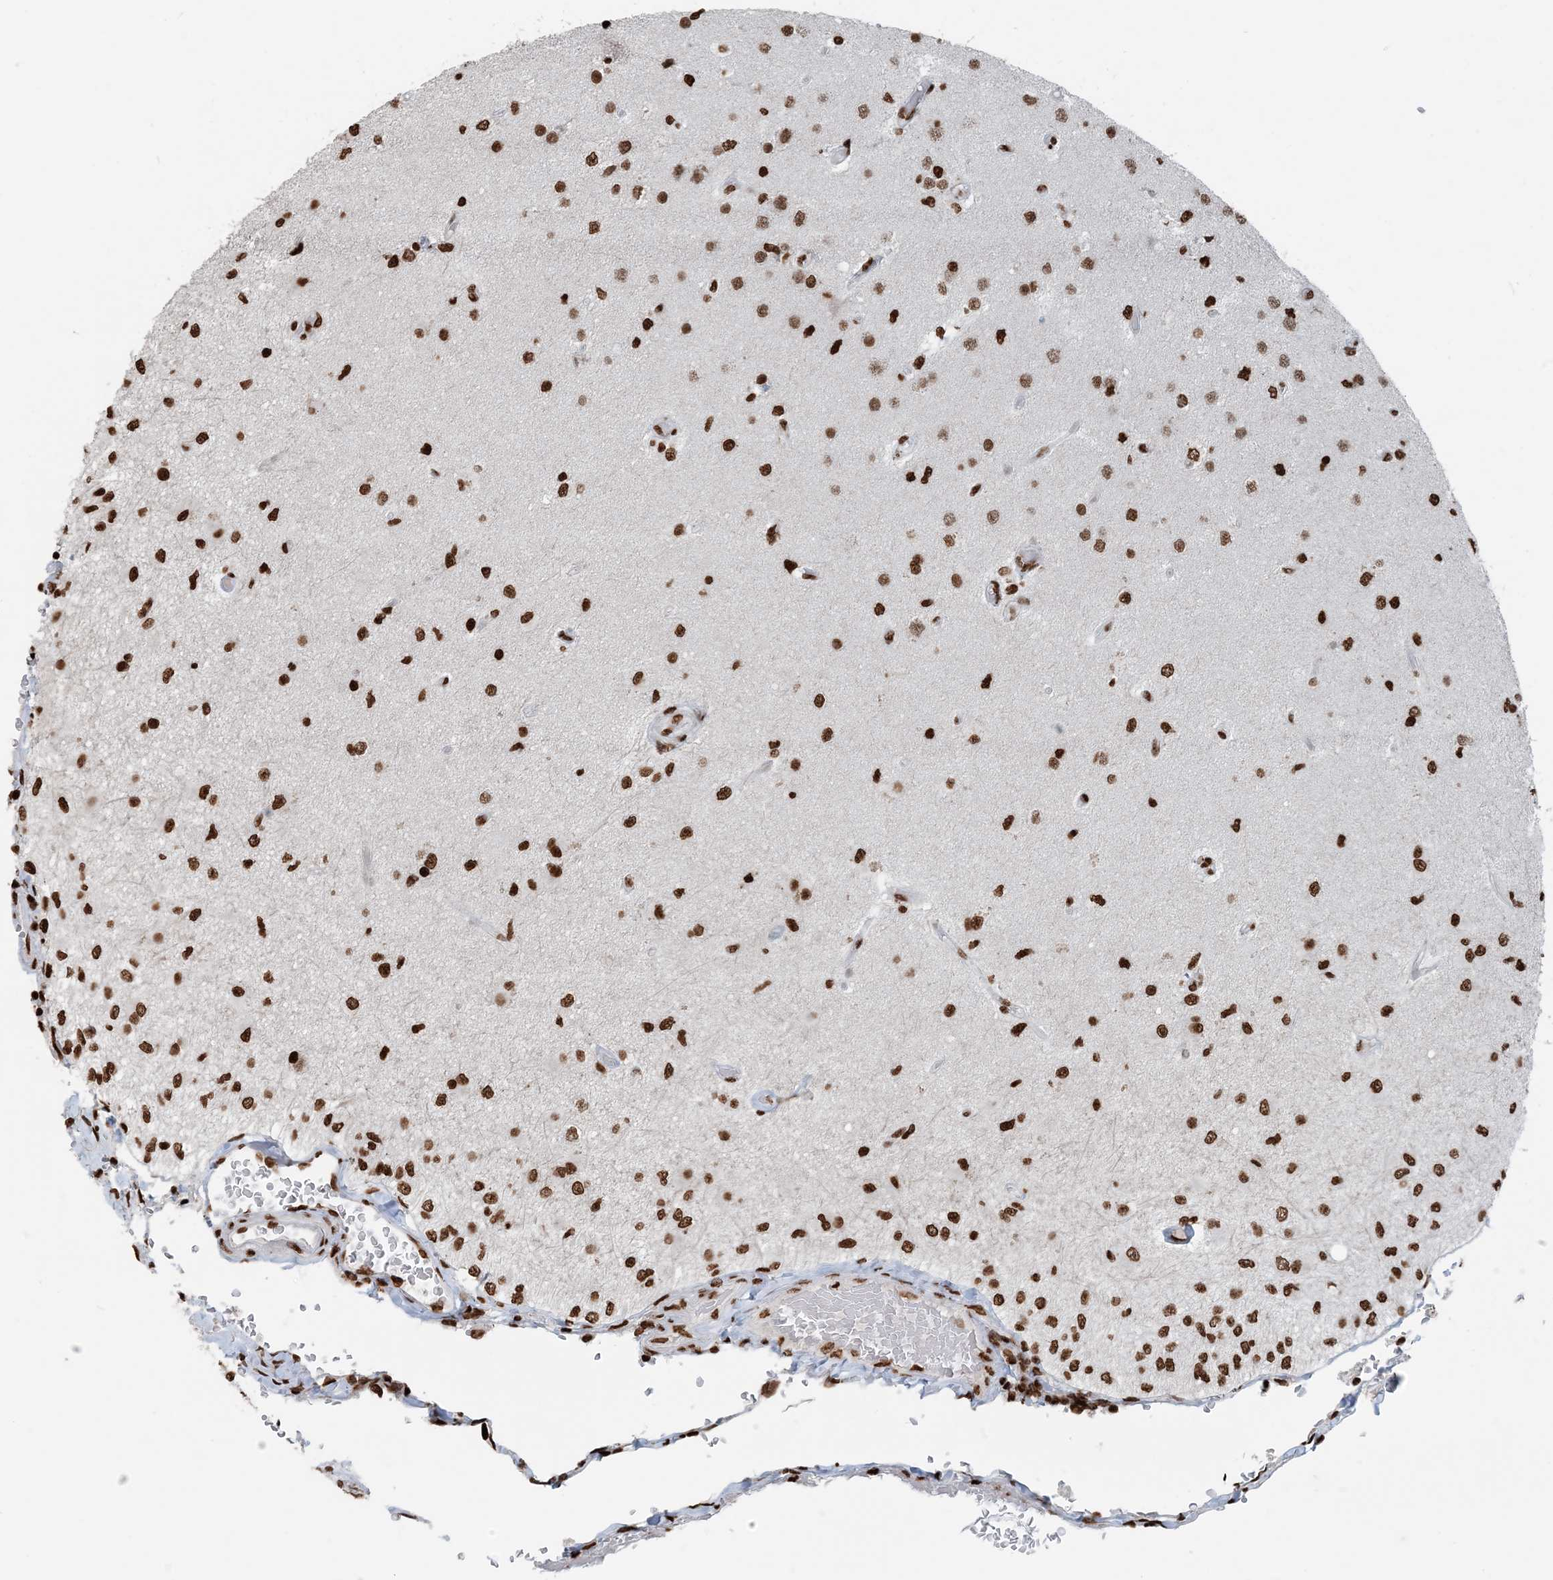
{"staining": {"intensity": "strong", "quantity": ">75%", "location": "nuclear"}, "tissue": "glioma", "cell_type": "Tumor cells", "image_type": "cancer", "snomed": [{"axis": "morphology", "description": "Normal tissue, NOS"}, {"axis": "morphology", "description": "Glioma, malignant, High grade"}, {"axis": "topography", "description": "Cerebral cortex"}], "caption": "There is high levels of strong nuclear positivity in tumor cells of malignant glioma (high-grade), as demonstrated by immunohistochemical staining (brown color).", "gene": "H3-3B", "patient": {"sex": "male", "age": 77}}